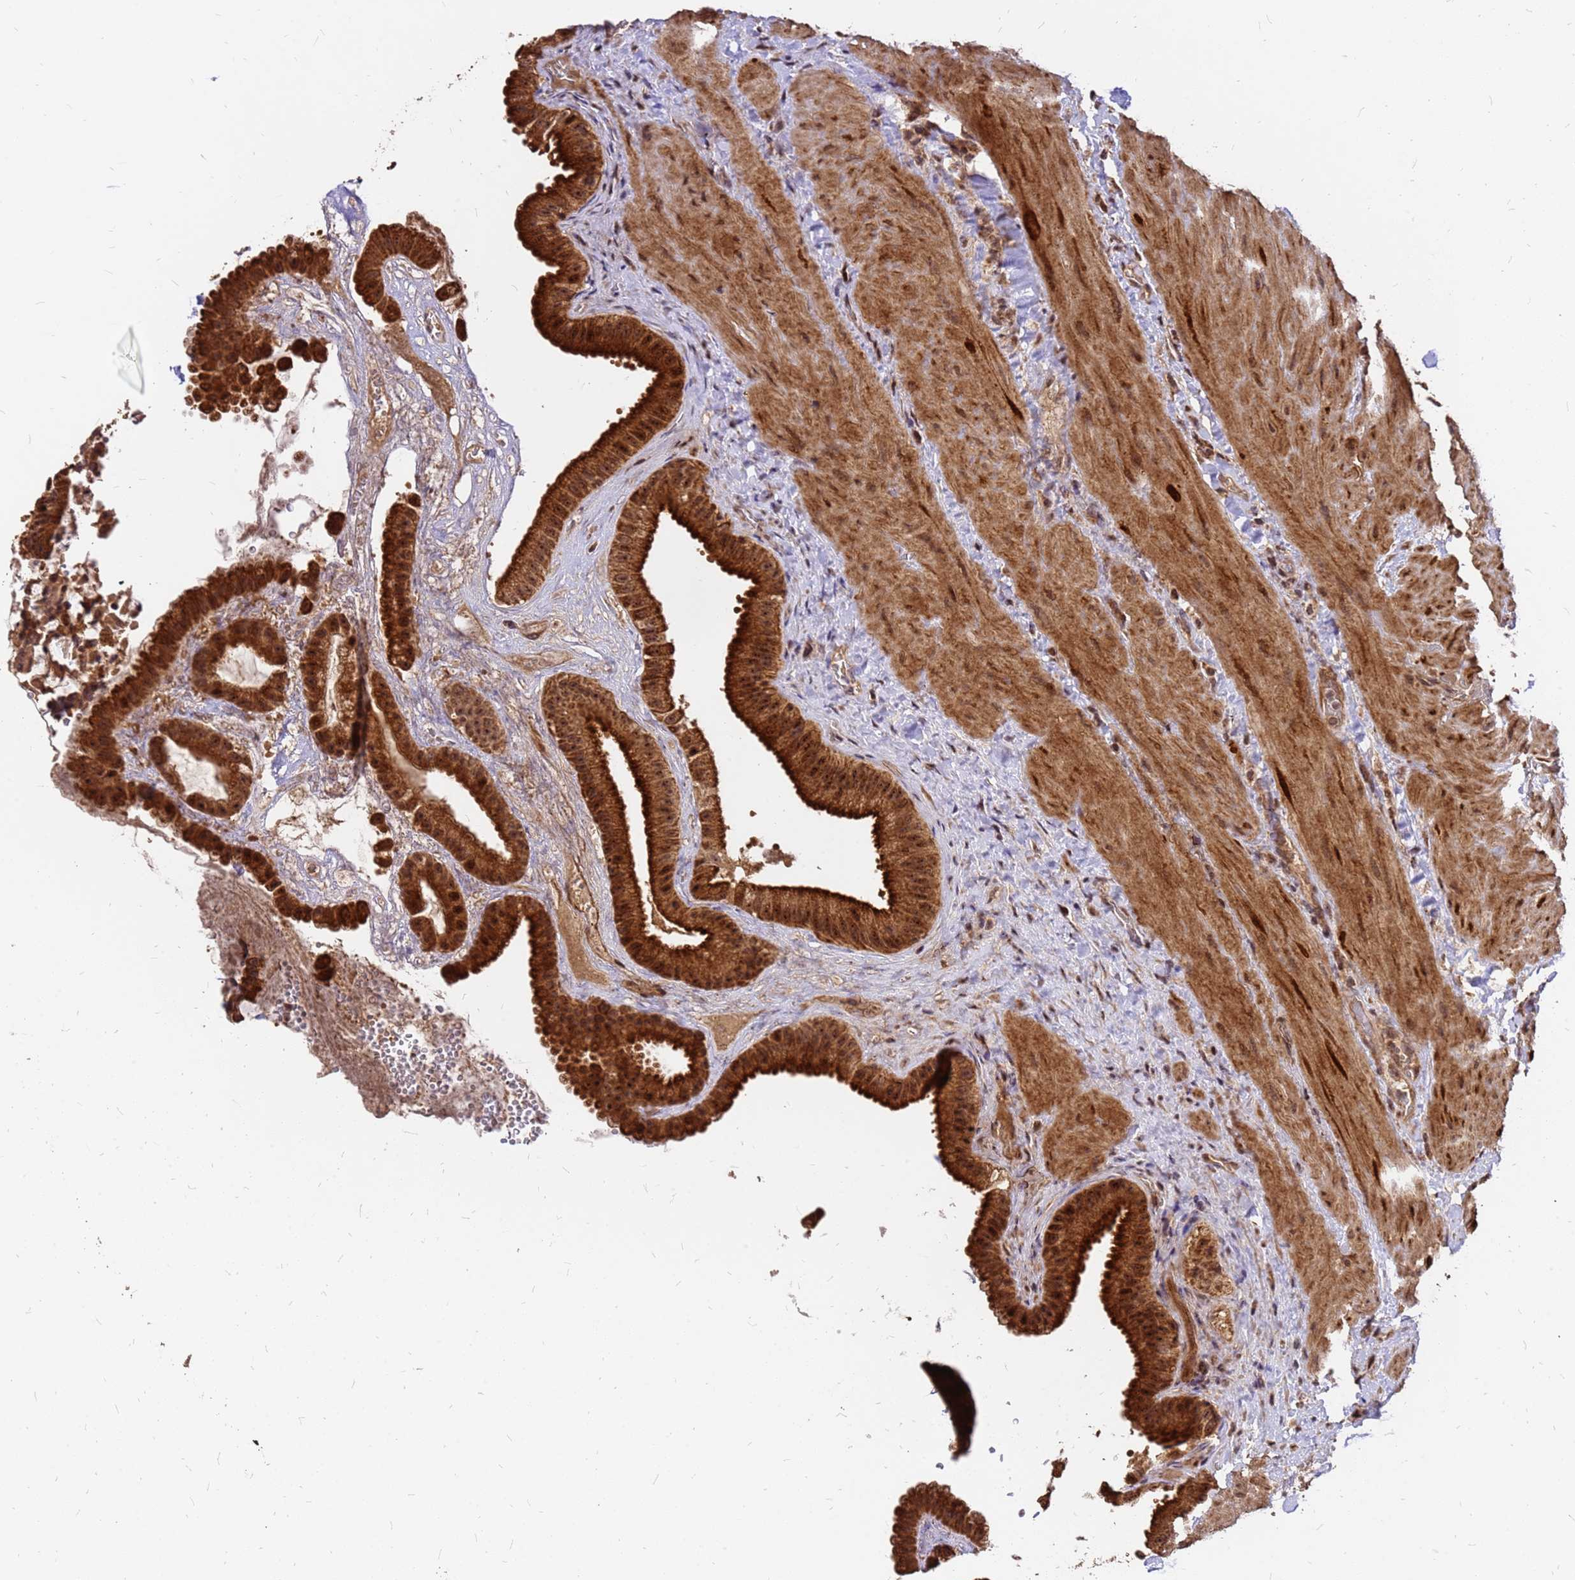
{"staining": {"intensity": "strong", "quantity": ">75%", "location": "cytoplasmic/membranous"}, "tissue": "gallbladder", "cell_type": "Glandular cells", "image_type": "normal", "snomed": [{"axis": "morphology", "description": "Normal tissue, NOS"}, {"axis": "topography", "description": "Gallbladder"}], "caption": "Gallbladder stained with immunohistochemistry displays strong cytoplasmic/membranous expression in approximately >75% of glandular cells. The protein is stained brown, and the nuclei are stained in blue (DAB (3,3'-diaminobenzidine) IHC with brightfield microscopy, high magnification).", "gene": "GPATCH8", "patient": {"sex": "male", "age": 55}}